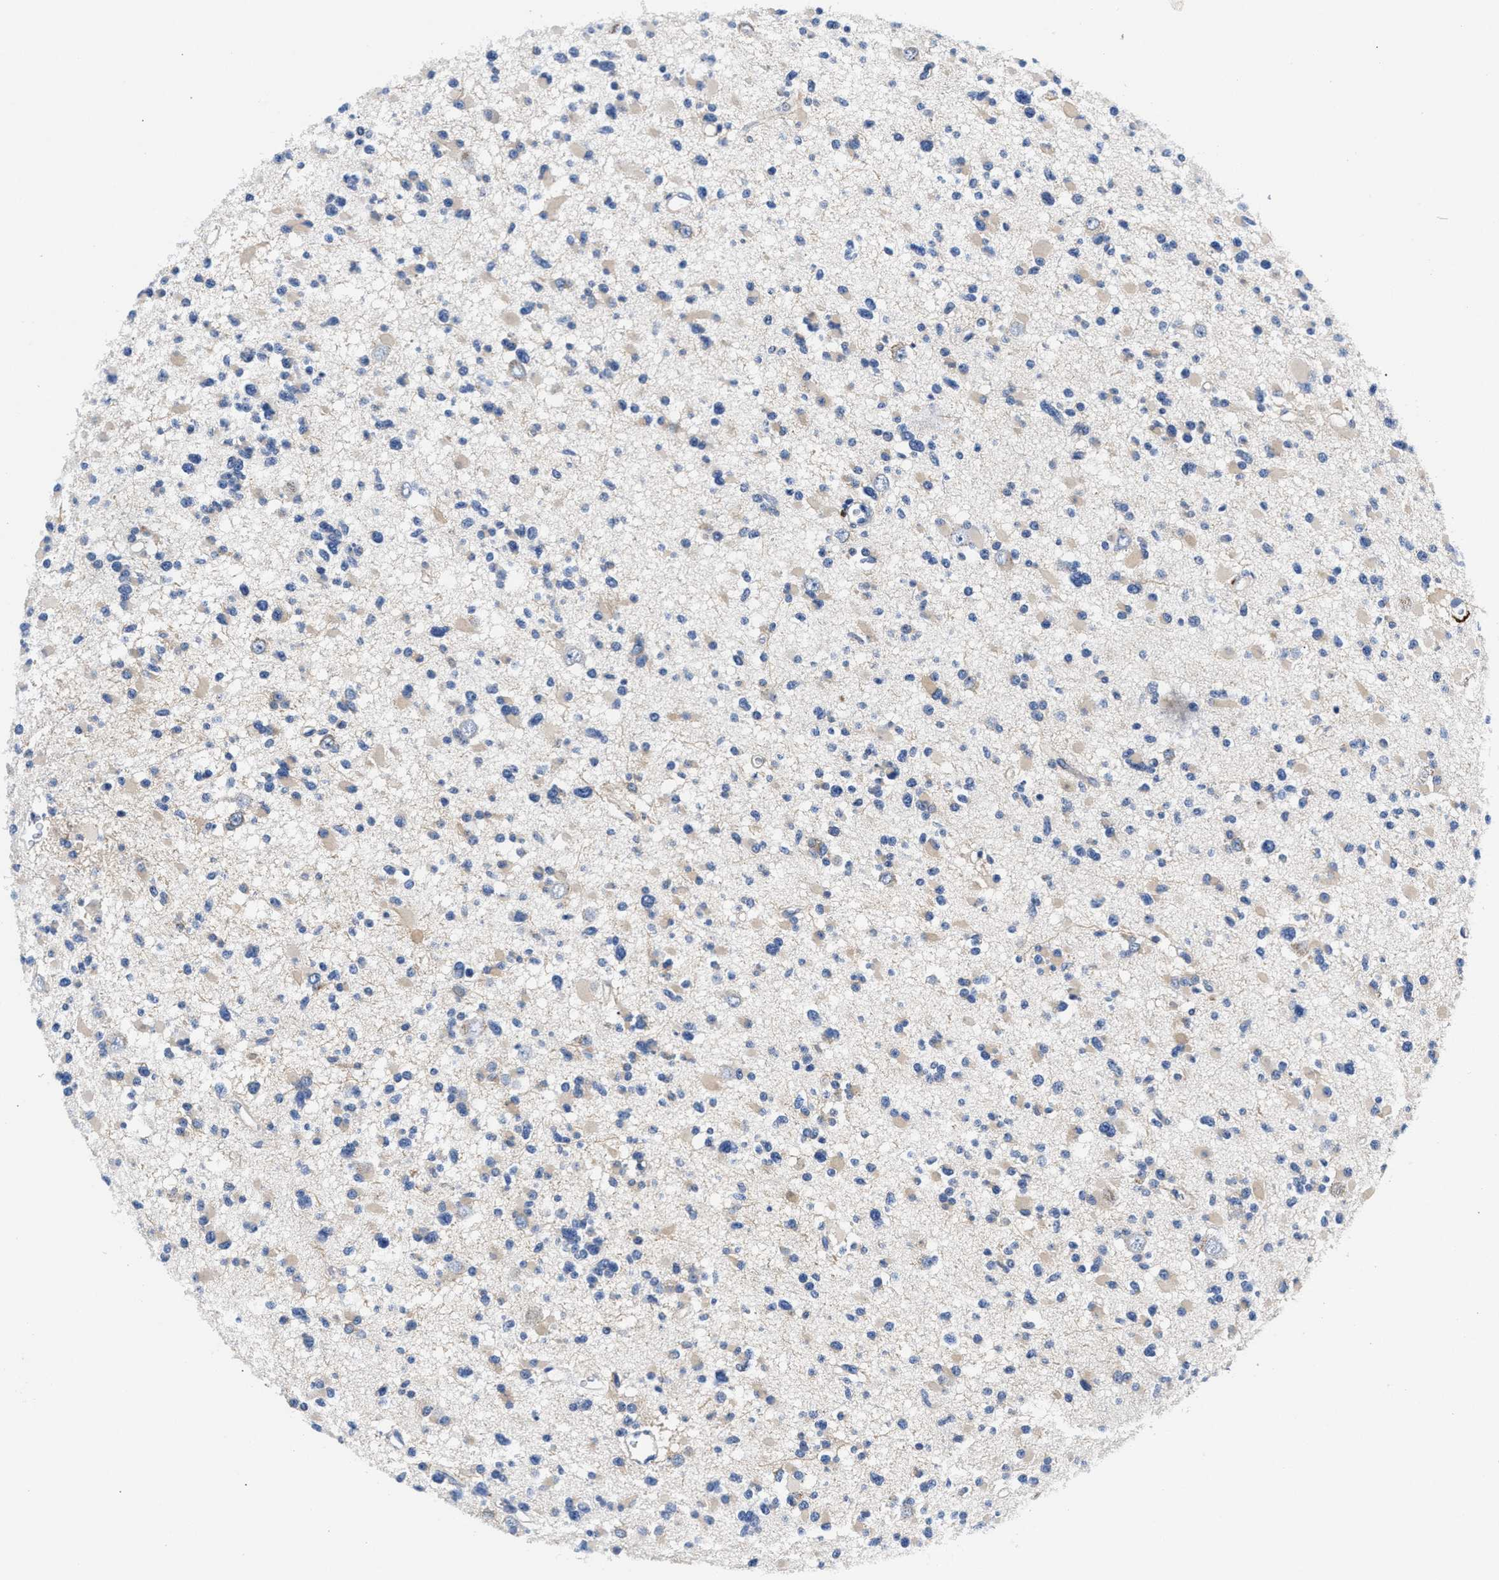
{"staining": {"intensity": "weak", "quantity": ">75%", "location": "cytoplasmic/membranous"}, "tissue": "glioma", "cell_type": "Tumor cells", "image_type": "cancer", "snomed": [{"axis": "morphology", "description": "Glioma, malignant, Low grade"}, {"axis": "topography", "description": "Brain"}], "caption": "Immunohistochemistry micrograph of neoplastic tissue: glioma stained using IHC shows low levels of weak protein expression localized specifically in the cytoplasmic/membranous of tumor cells, appearing as a cytoplasmic/membranous brown color.", "gene": "P2RY4", "patient": {"sex": "female", "age": 22}}